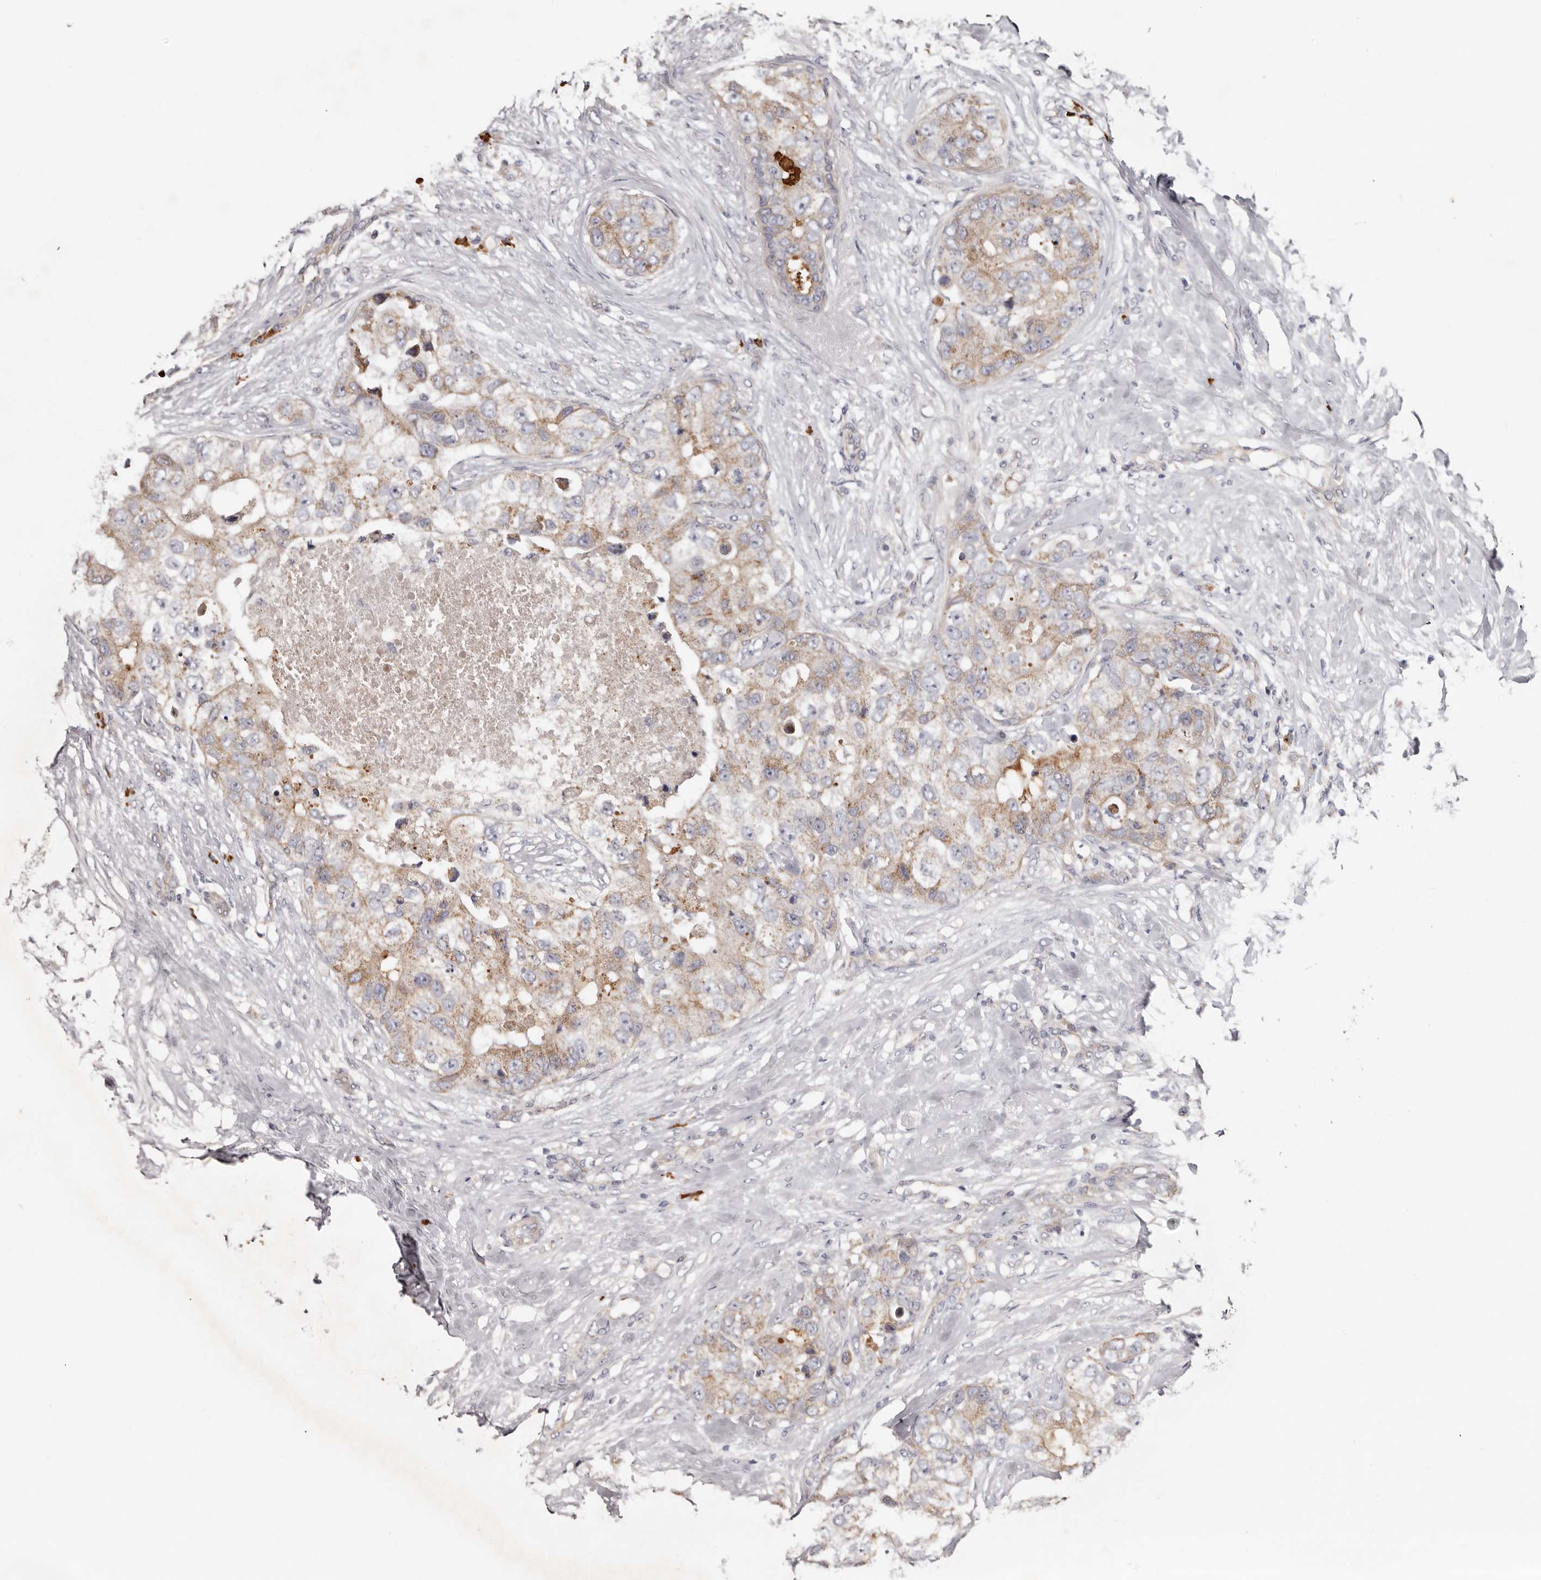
{"staining": {"intensity": "weak", "quantity": ">75%", "location": "cytoplasmic/membranous"}, "tissue": "breast cancer", "cell_type": "Tumor cells", "image_type": "cancer", "snomed": [{"axis": "morphology", "description": "Duct carcinoma"}, {"axis": "topography", "description": "Breast"}], "caption": "Breast infiltrating ductal carcinoma tissue displays weak cytoplasmic/membranous staining in about >75% of tumor cells, visualized by immunohistochemistry. (DAB (3,3'-diaminobenzidine) IHC, brown staining for protein, blue staining for nuclei).", "gene": "SPTA1", "patient": {"sex": "female", "age": 62}}